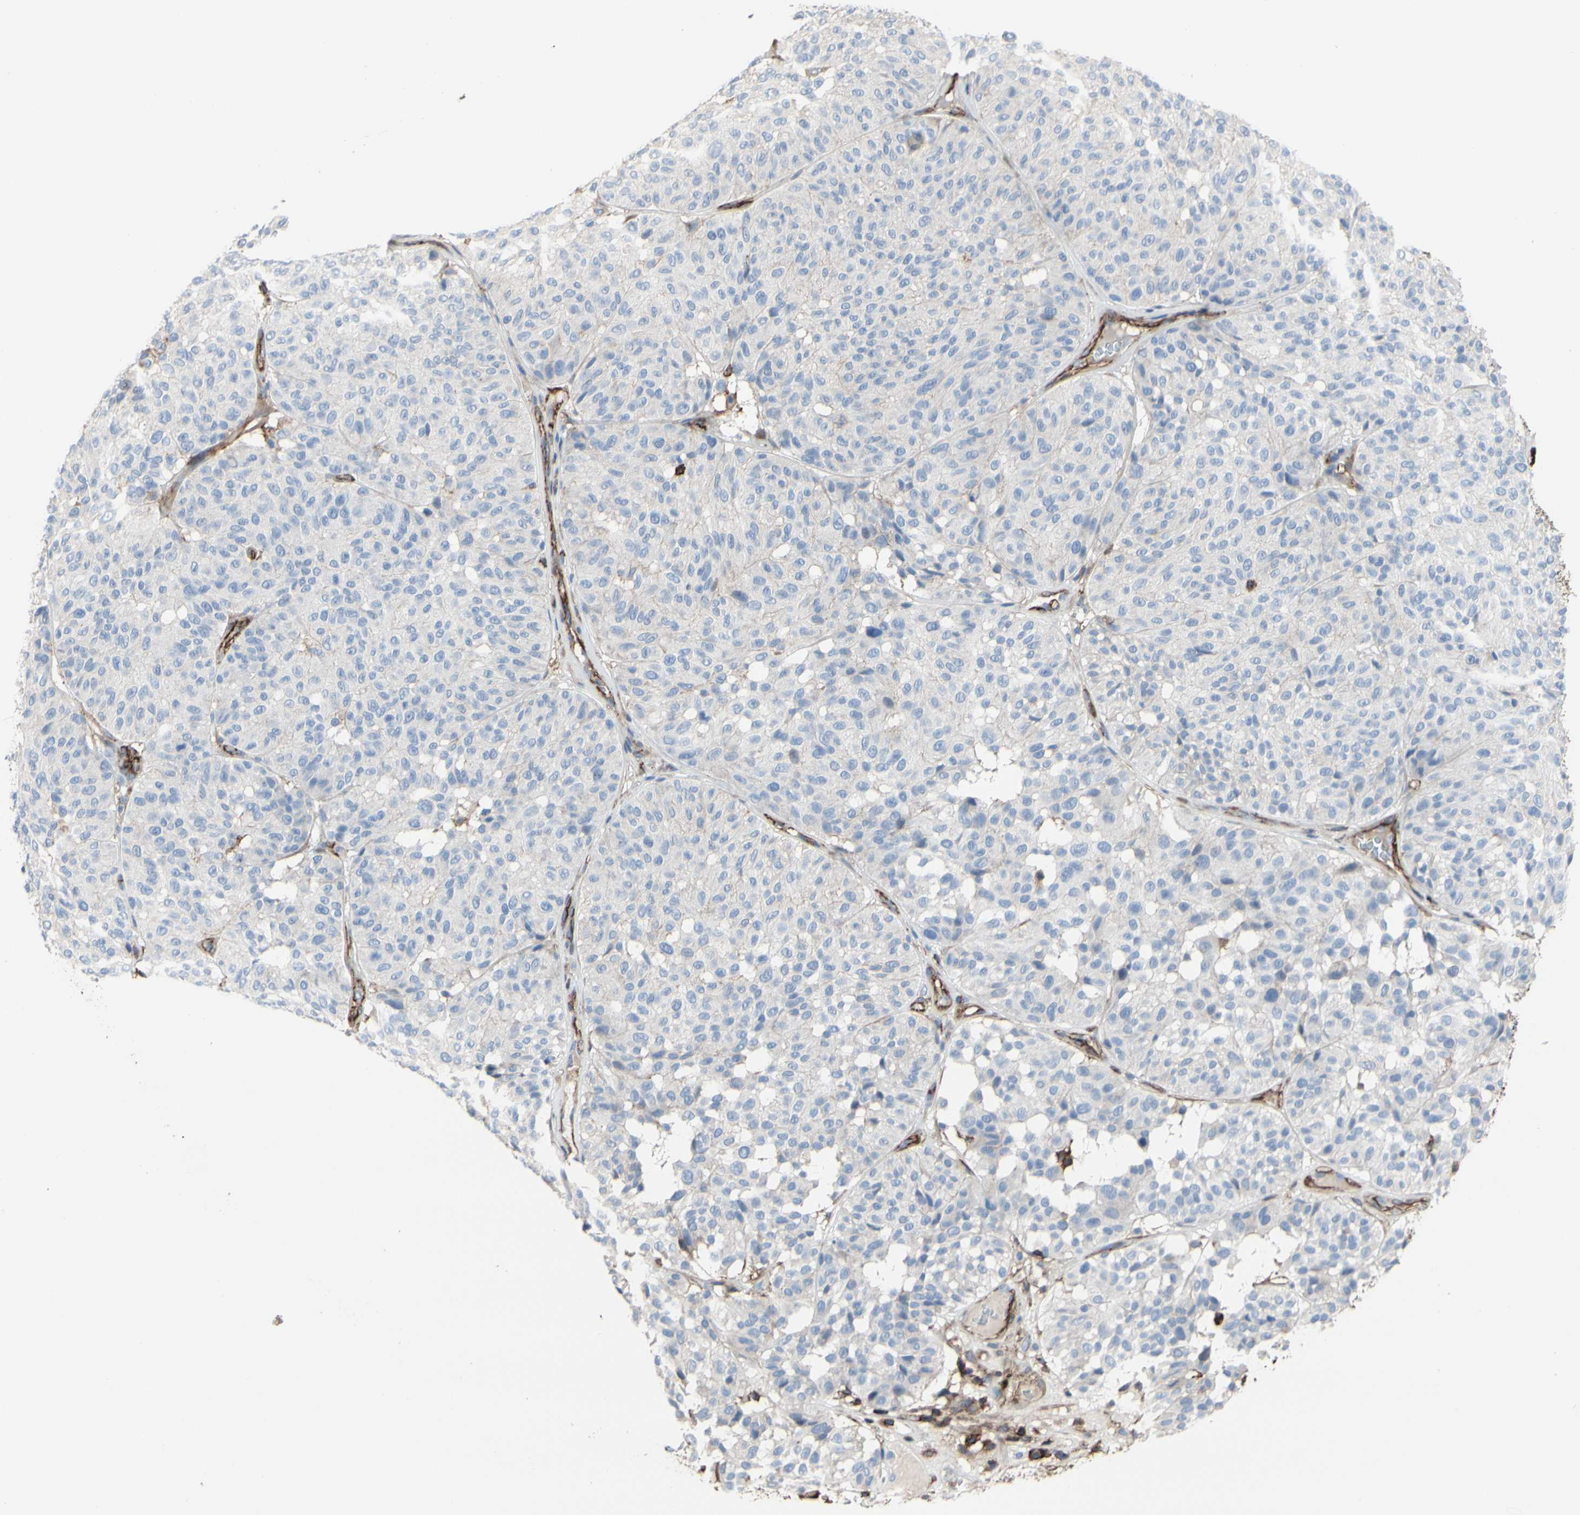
{"staining": {"intensity": "negative", "quantity": "none", "location": "none"}, "tissue": "melanoma", "cell_type": "Tumor cells", "image_type": "cancer", "snomed": [{"axis": "morphology", "description": "Malignant melanoma, NOS"}, {"axis": "topography", "description": "Skin"}], "caption": "High magnification brightfield microscopy of melanoma stained with DAB (3,3'-diaminobenzidine) (brown) and counterstained with hematoxylin (blue): tumor cells show no significant staining.", "gene": "ANXA6", "patient": {"sex": "female", "age": 46}}